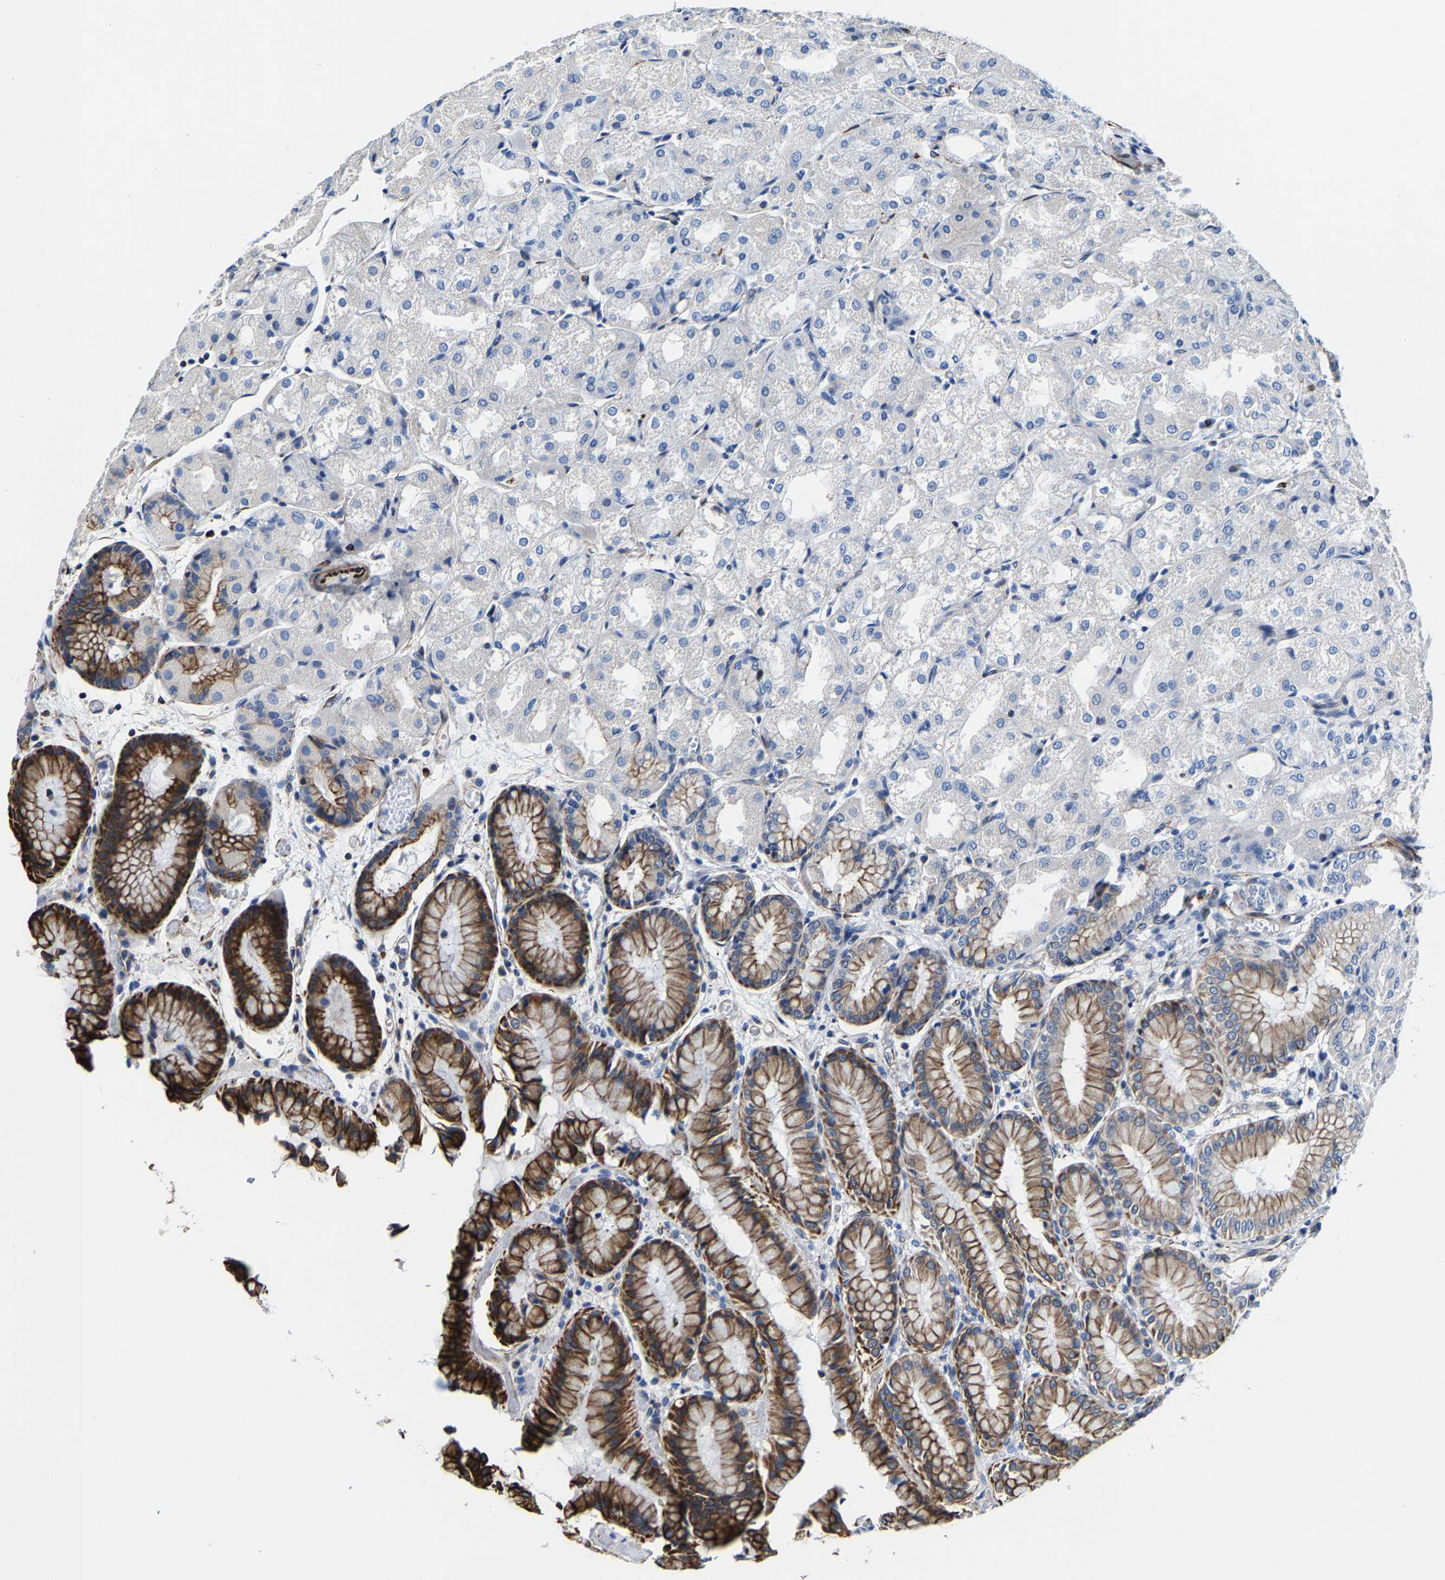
{"staining": {"intensity": "strong", "quantity": "<25%", "location": "cytoplasmic/membranous"}, "tissue": "stomach", "cell_type": "Glandular cells", "image_type": "normal", "snomed": [{"axis": "morphology", "description": "Normal tissue, NOS"}, {"axis": "topography", "description": "Stomach, upper"}], "caption": "A high-resolution image shows IHC staining of unremarkable stomach, which displays strong cytoplasmic/membranous positivity in about <25% of glandular cells.", "gene": "MMEL1", "patient": {"sex": "male", "age": 72}}